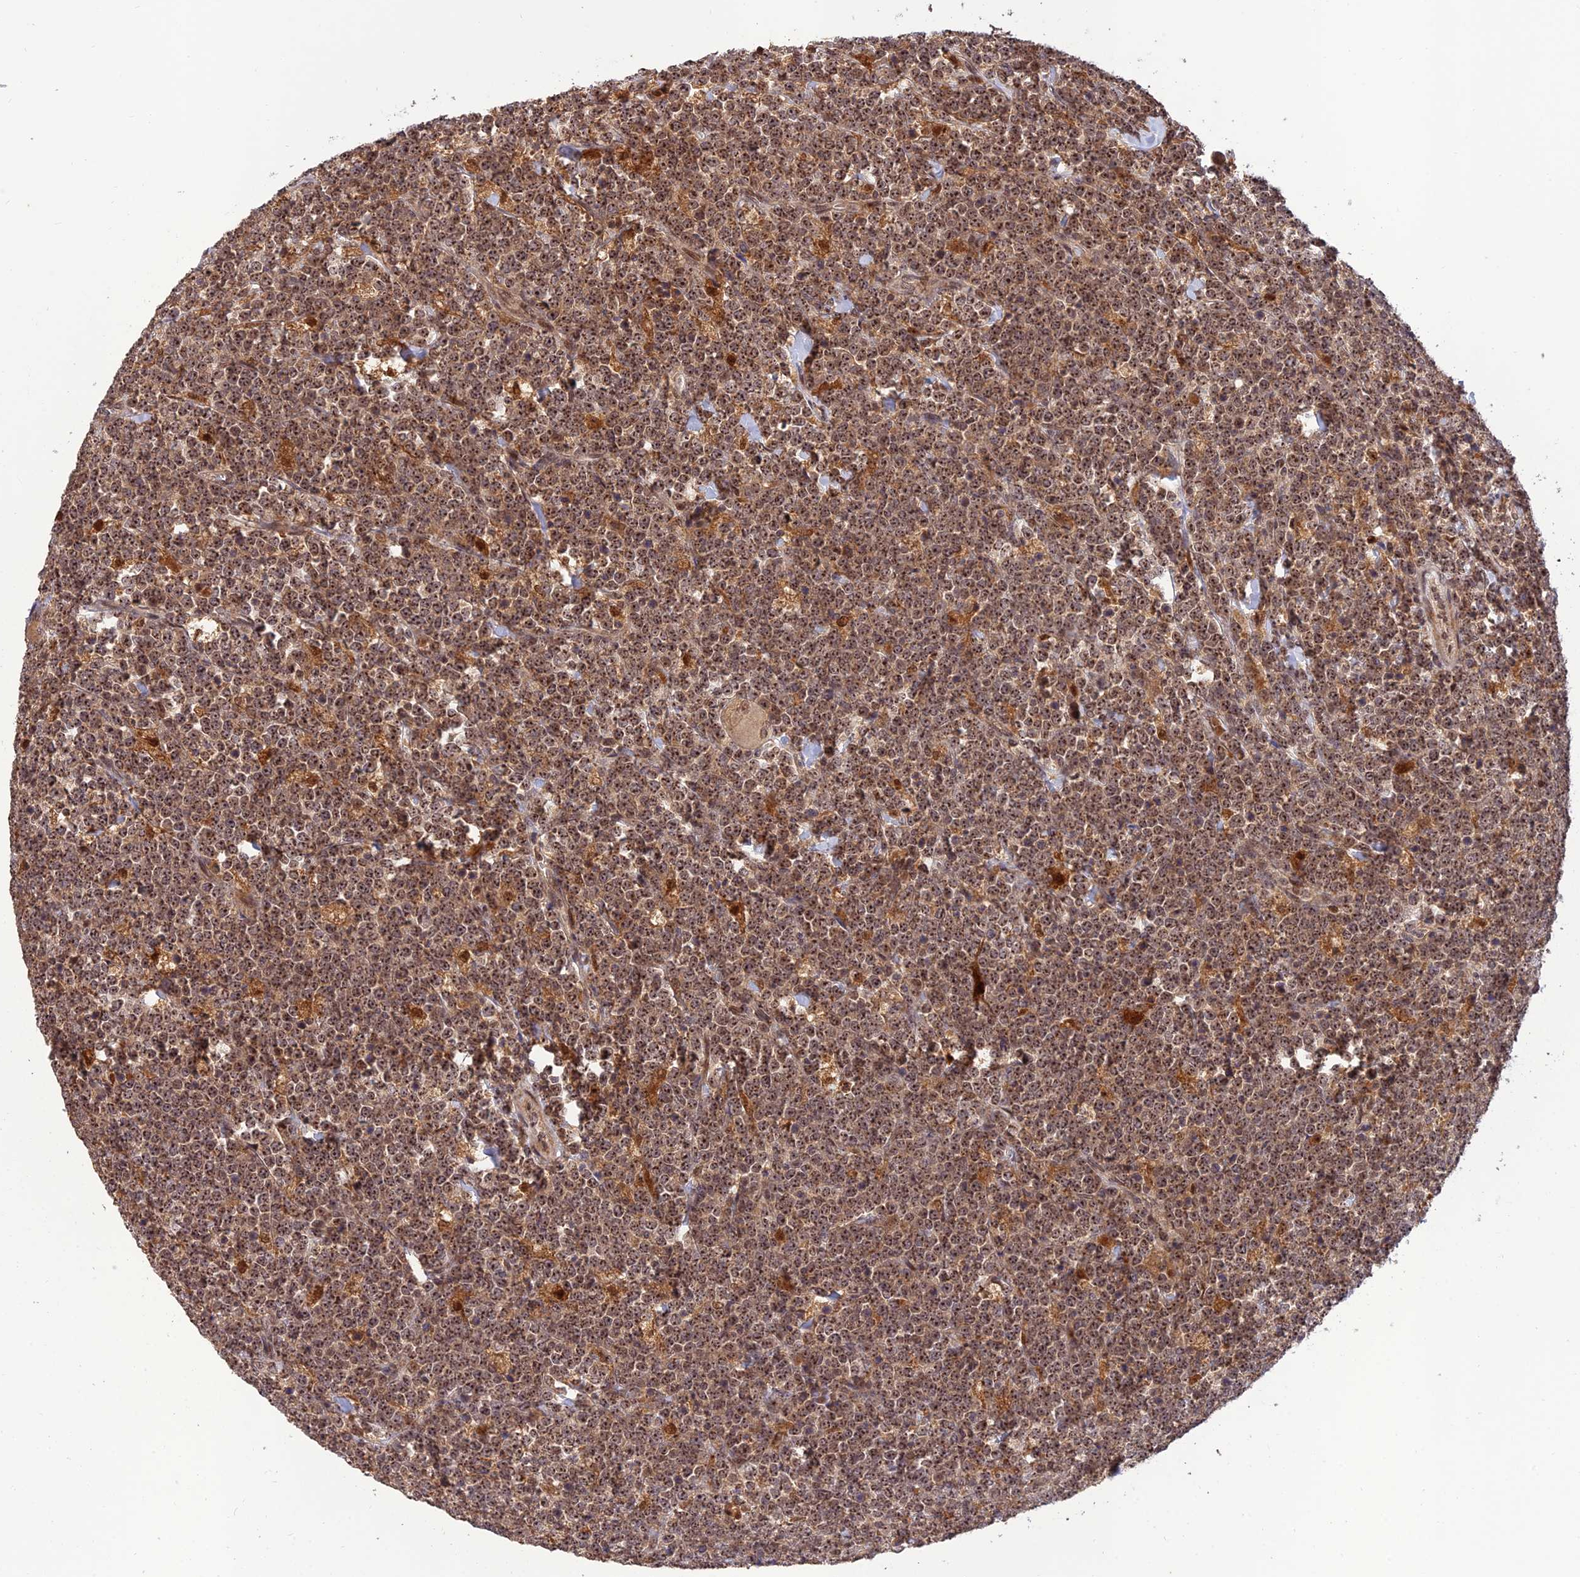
{"staining": {"intensity": "moderate", "quantity": ">75%", "location": "nuclear"}, "tissue": "lymphoma", "cell_type": "Tumor cells", "image_type": "cancer", "snomed": [{"axis": "morphology", "description": "Malignant lymphoma, non-Hodgkin's type, High grade"}, {"axis": "topography", "description": "Small intestine"}], "caption": "Lymphoma was stained to show a protein in brown. There is medium levels of moderate nuclear staining in about >75% of tumor cells.", "gene": "REV1", "patient": {"sex": "male", "age": 8}}